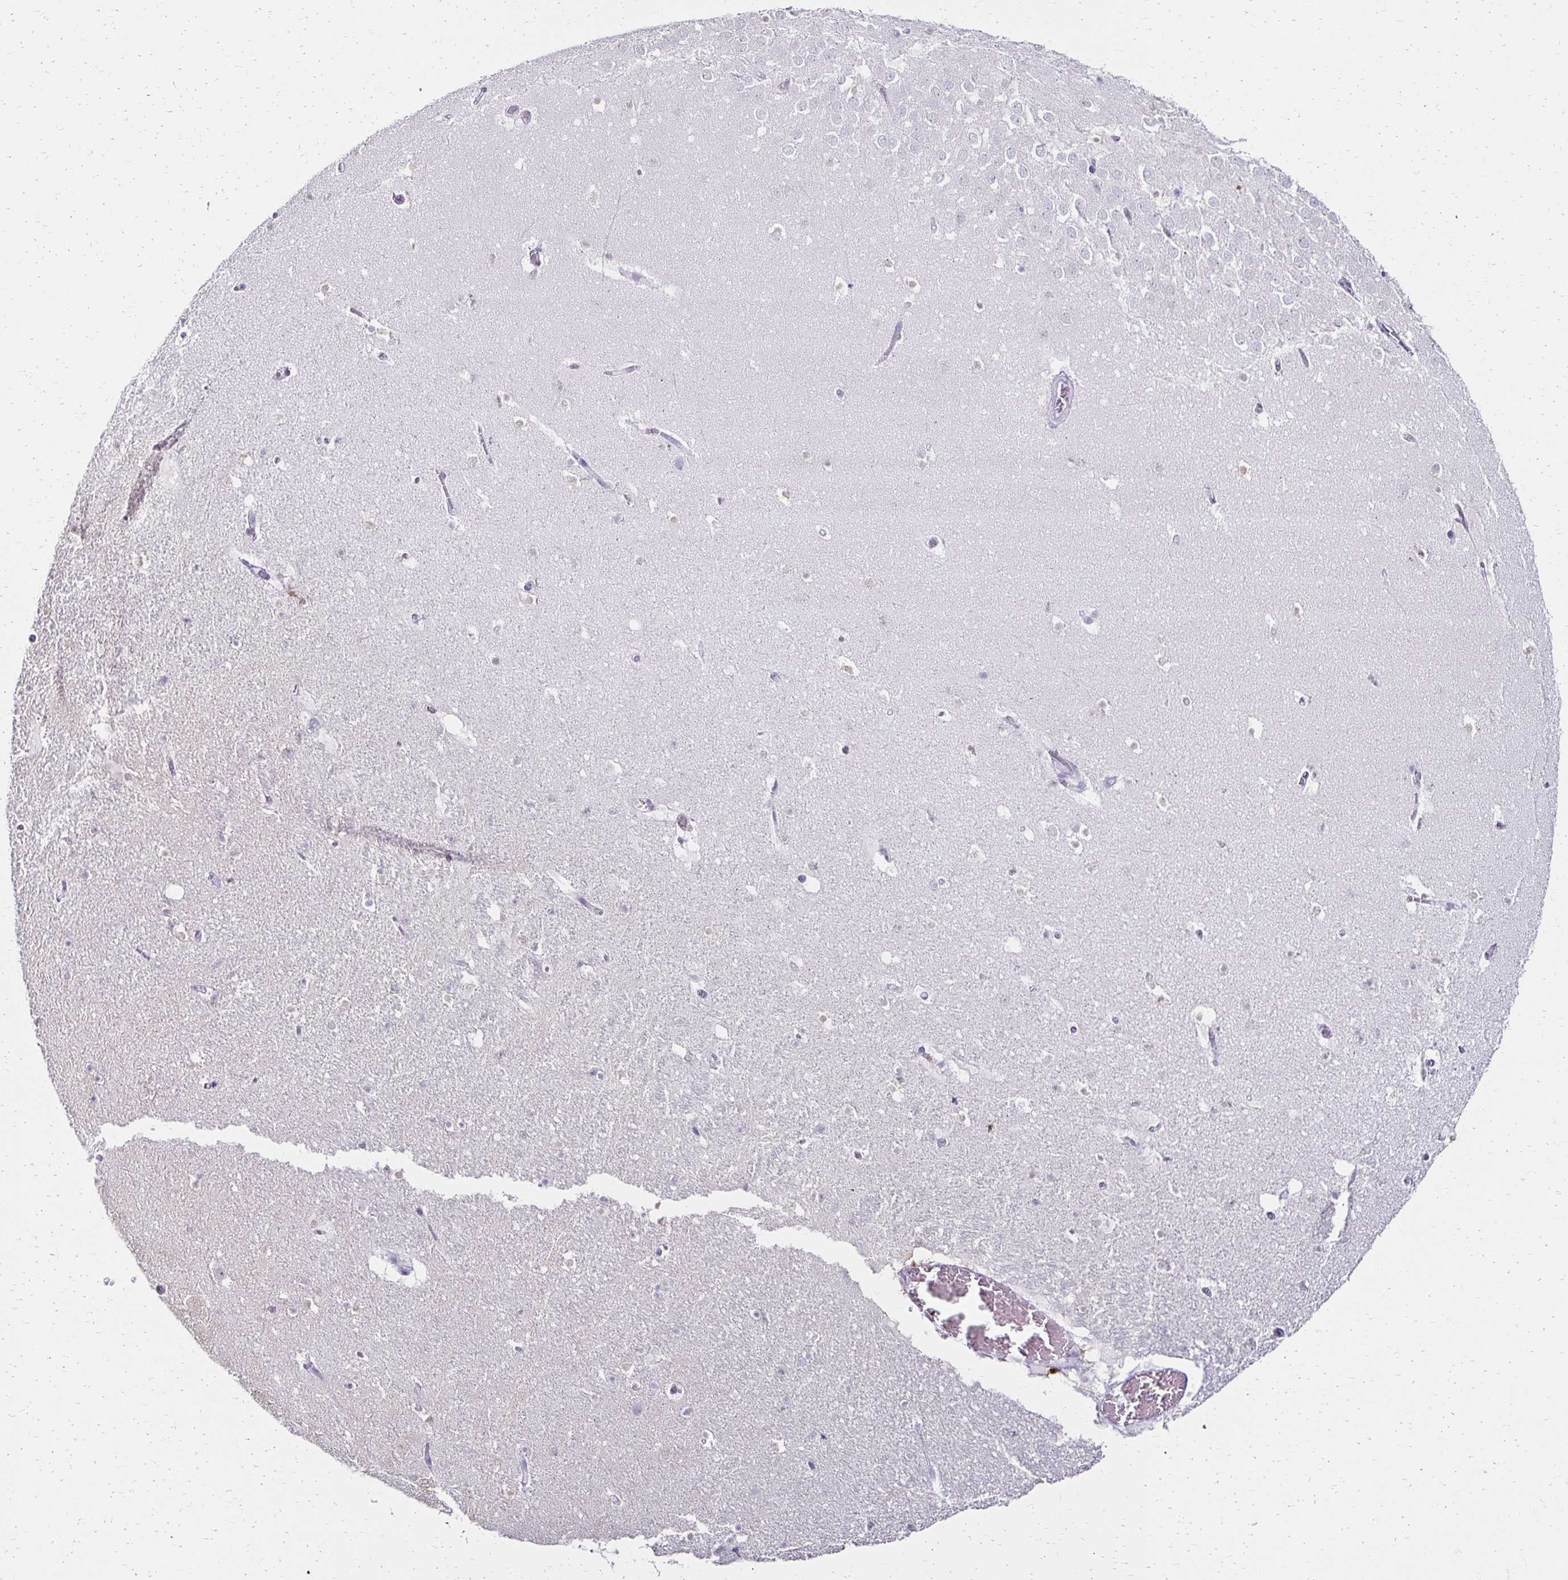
{"staining": {"intensity": "negative", "quantity": "none", "location": "none"}, "tissue": "hippocampus", "cell_type": "Glial cells", "image_type": "normal", "snomed": [{"axis": "morphology", "description": "Normal tissue, NOS"}, {"axis": "topography", "description": "Hippocampus"}], "caption": "IHC of benign hippocampus reveals no expression in glial cells.", "gene": "TOMM34", "patient": {"sex": "female", "age": 42}}